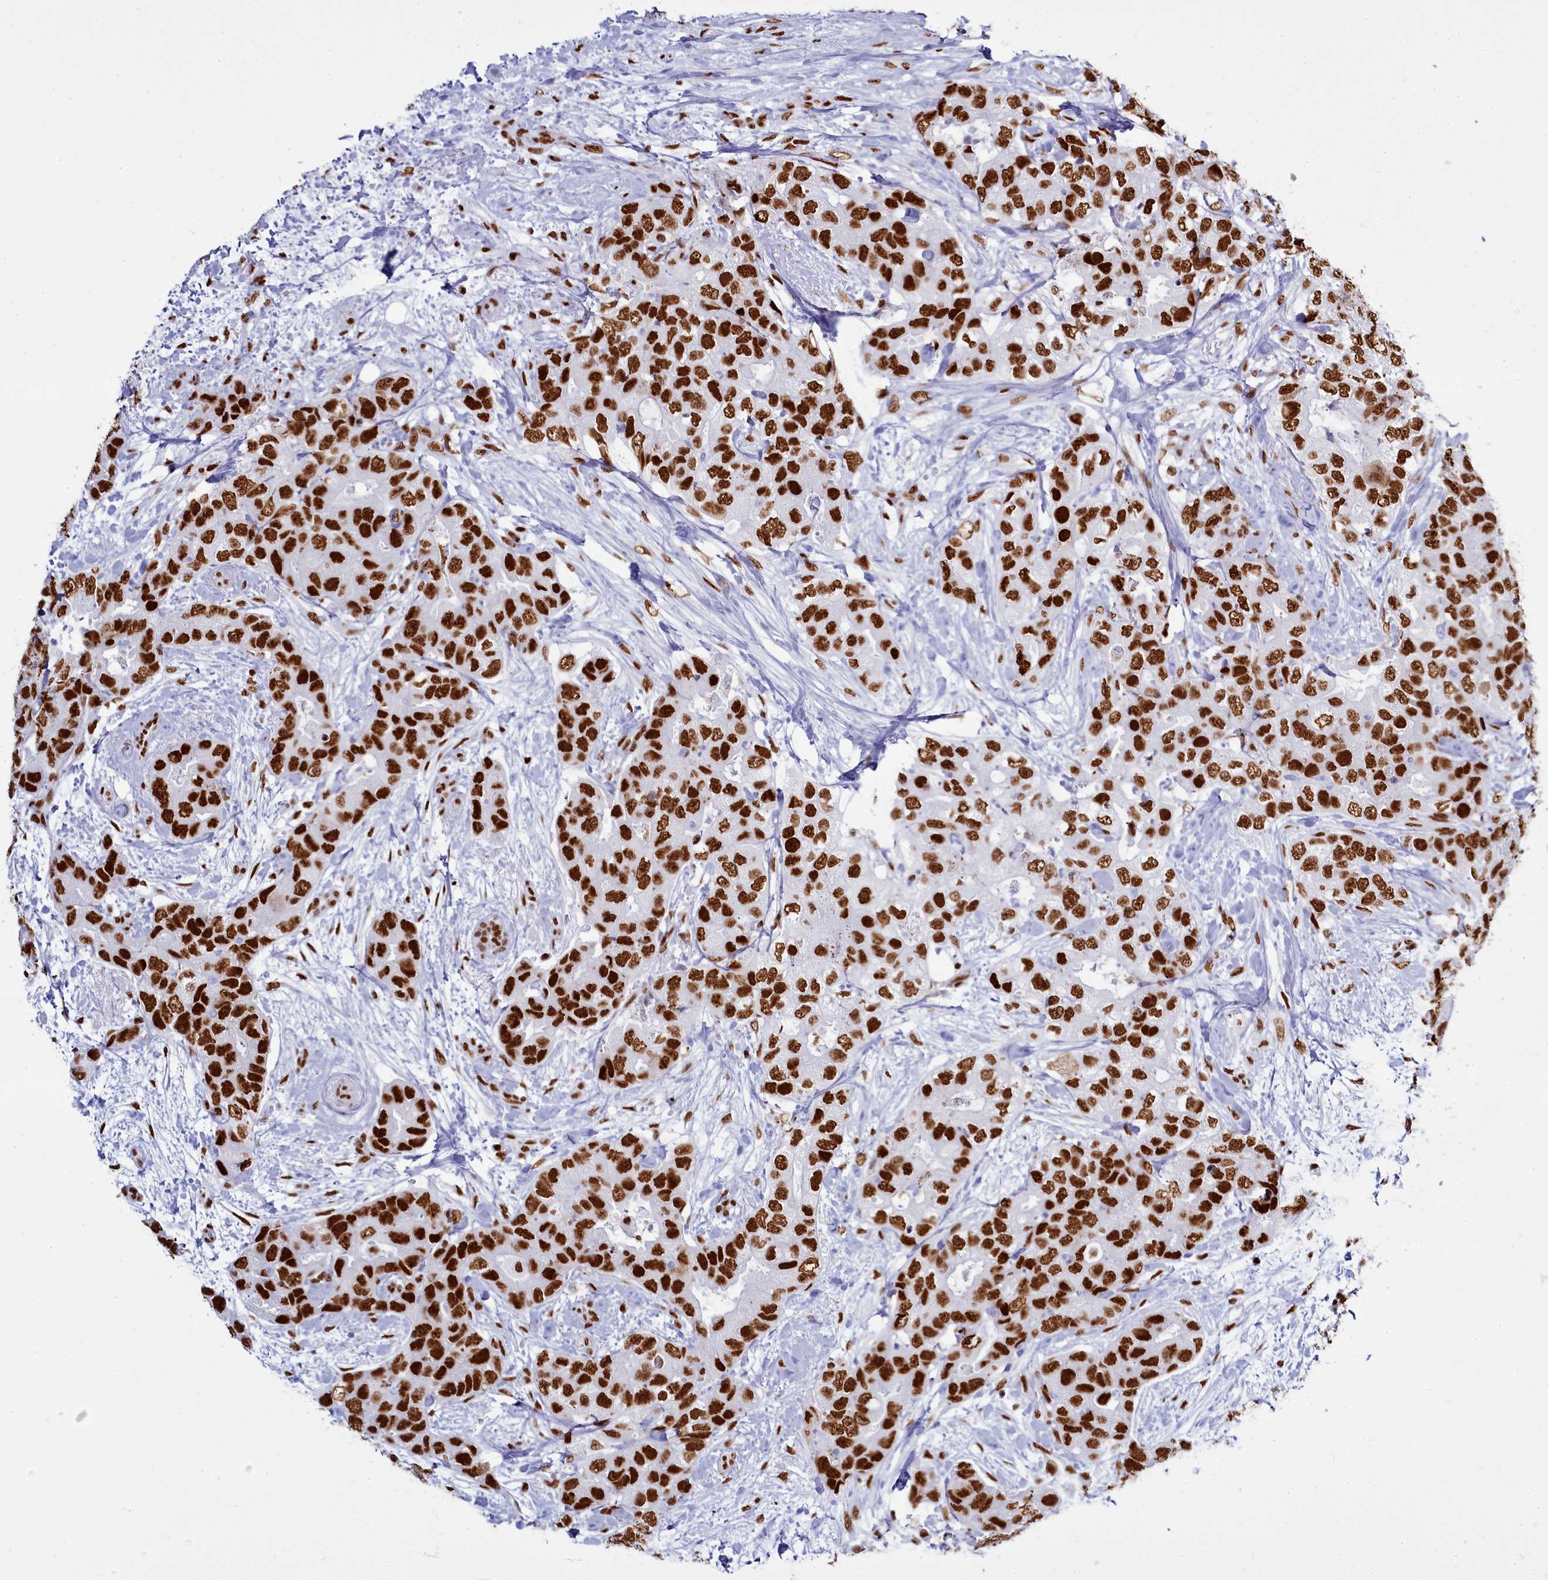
{"staining": {"intensity": "strong", "quantity": ">75%", "location": "nuclear"}, "tissue": "breast cancer", "cell_type": "Tumor cells", "image_type": "cancer", "snomed": [{"axis": "morphology", "description": "Duct carcinoma"}, {"axis": "topography", "description": "Breast"}], "caption": "An image of intraductal carcinoma (breast) stained for a protein demonstrates strong nuclear brown staining in tumor cells. (Stains: DAB in brown, nuclei in blue, Microscopy: brightfield microscopy at high magnification).", "gene": "RALY", "patient": {"sex": "female", "age": 62}}